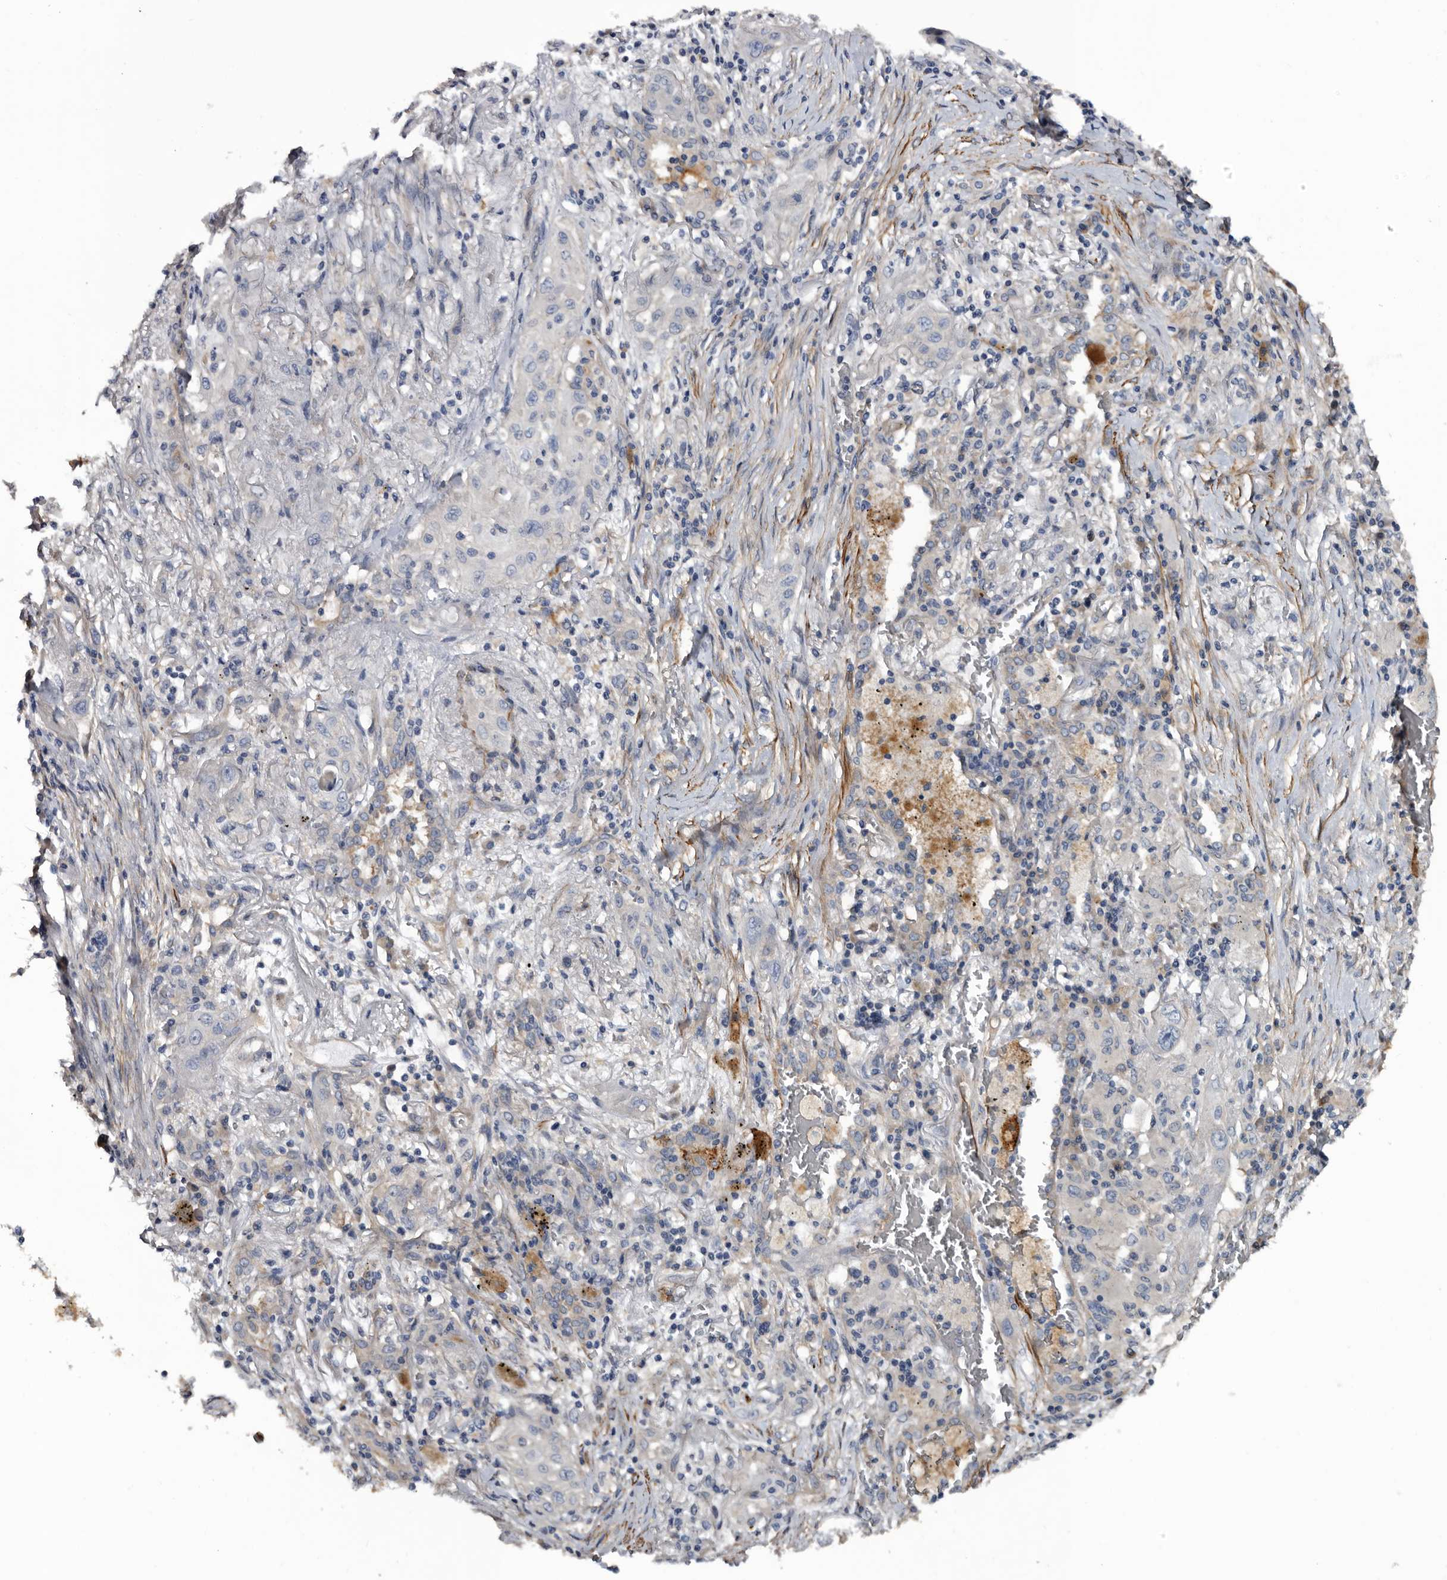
{"staining": {"intensity": "negative", "quantity": "none", "location": "none"}, "tissue": "lung cancer", "cell_type": "Tumor cells", "image_type": "cancer", "snomed": [{"axis": "morphology", "description": "Squamous cell carcinoma, NOS"}, {"axis": "topography", "description": "Lung"}], "caption": "Tumor cells show no significant staining in lung squamous cell carcinoma.", "gene": "IARS1", "patient": {"sex": "female", "age": 47}}